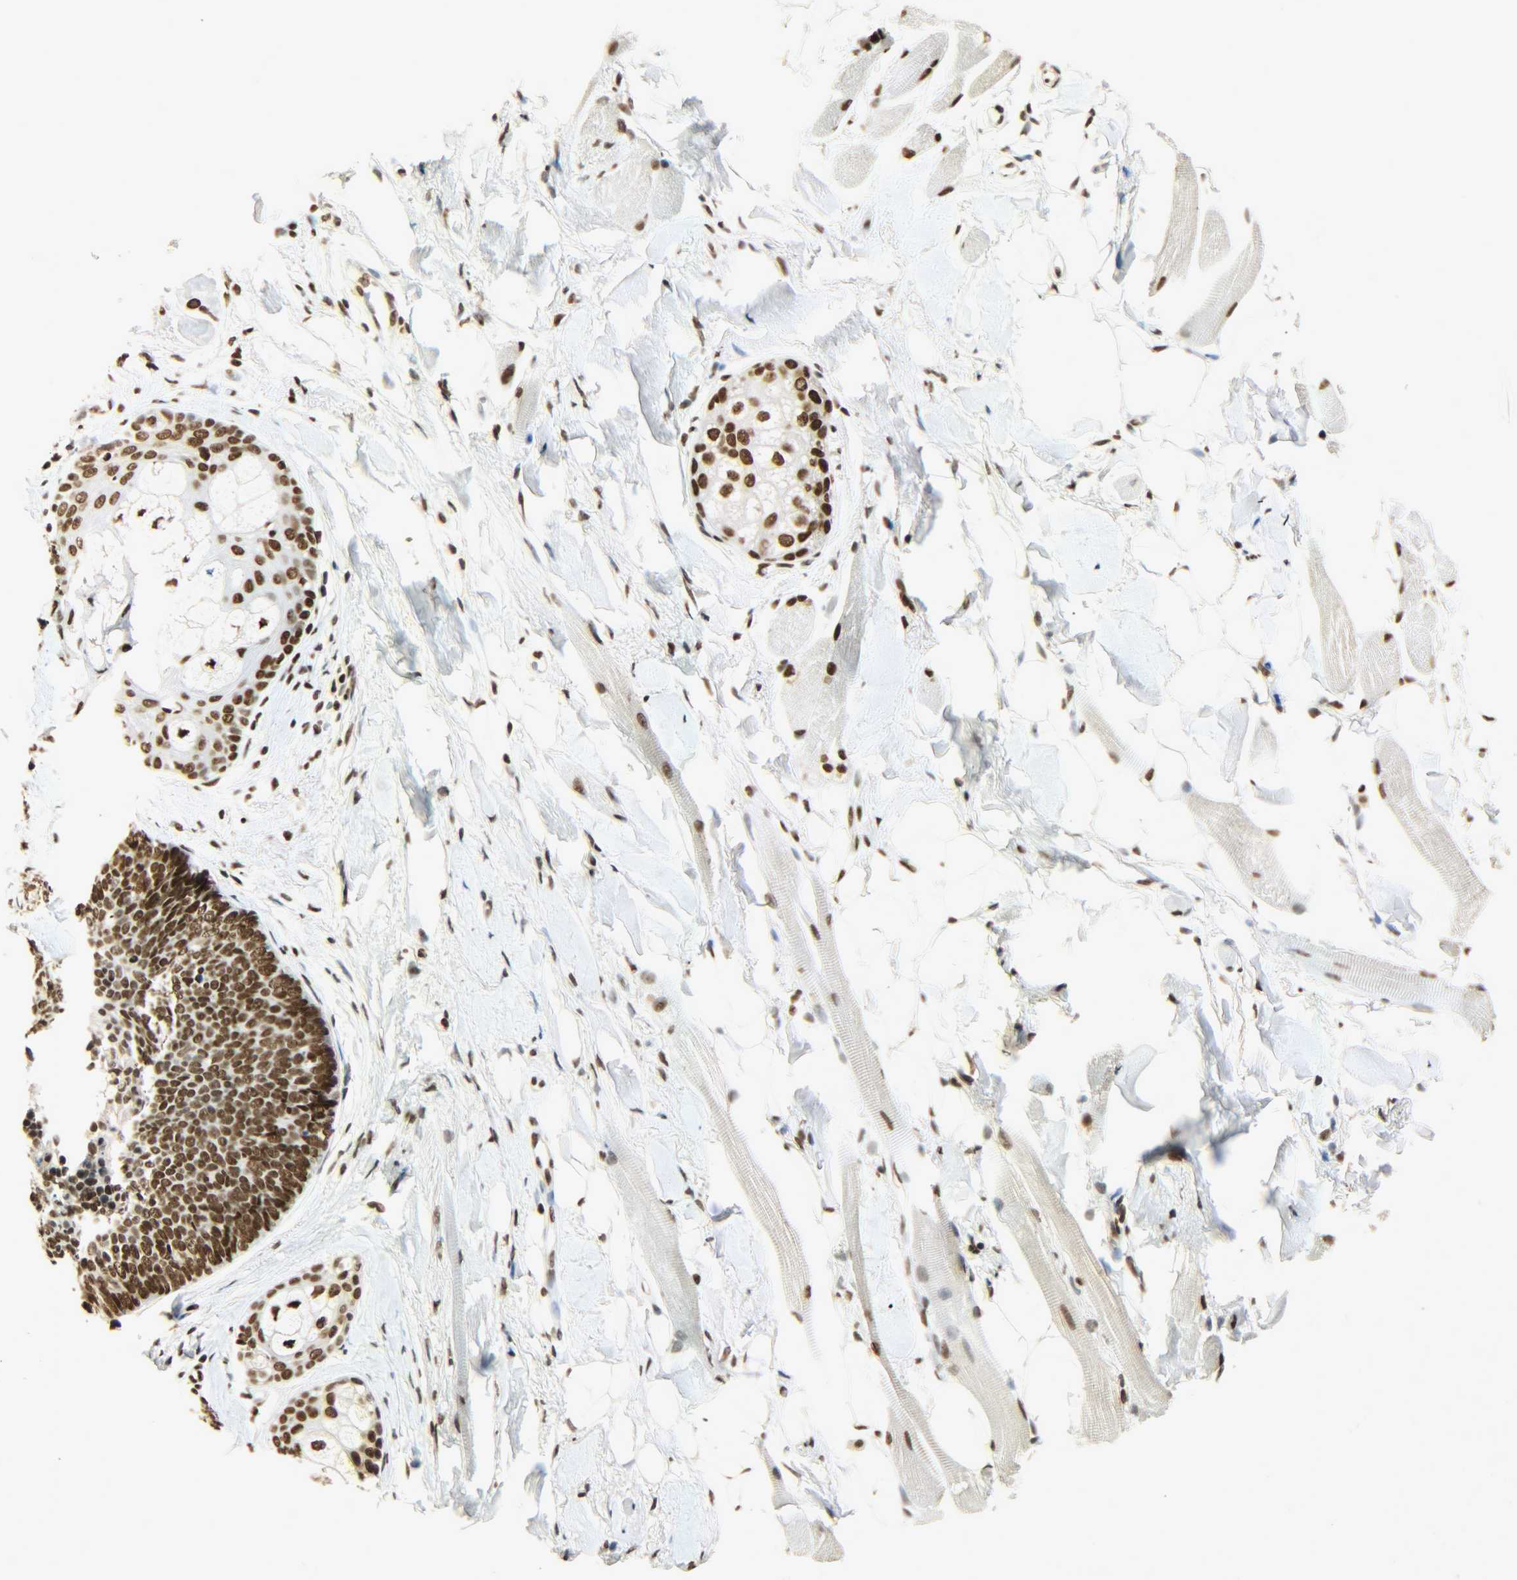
{"staining": {"intensity": "strong", "quantity": ">75%", "location": "nuclear"}, "tissue": "skin cancer", "cell_type": "Tumor cells", "image_type": "cancer", "snomed": [{"axis": "morphology", "description": "Normal tissue, NOS"}, {"axis": "morphology", "description": "Basal cell carcinoma"}, {"axis": "topography", "description": "Skin"}], "caption": "Protein analysis of skin cancer tissue exhibits strong nuclear expression in about >75% of tumor cells. (IHC, brightfield microscopy, high magnification).", "gene": "KHDRBS1", "patient": {"sex": "female", "age": 69}}